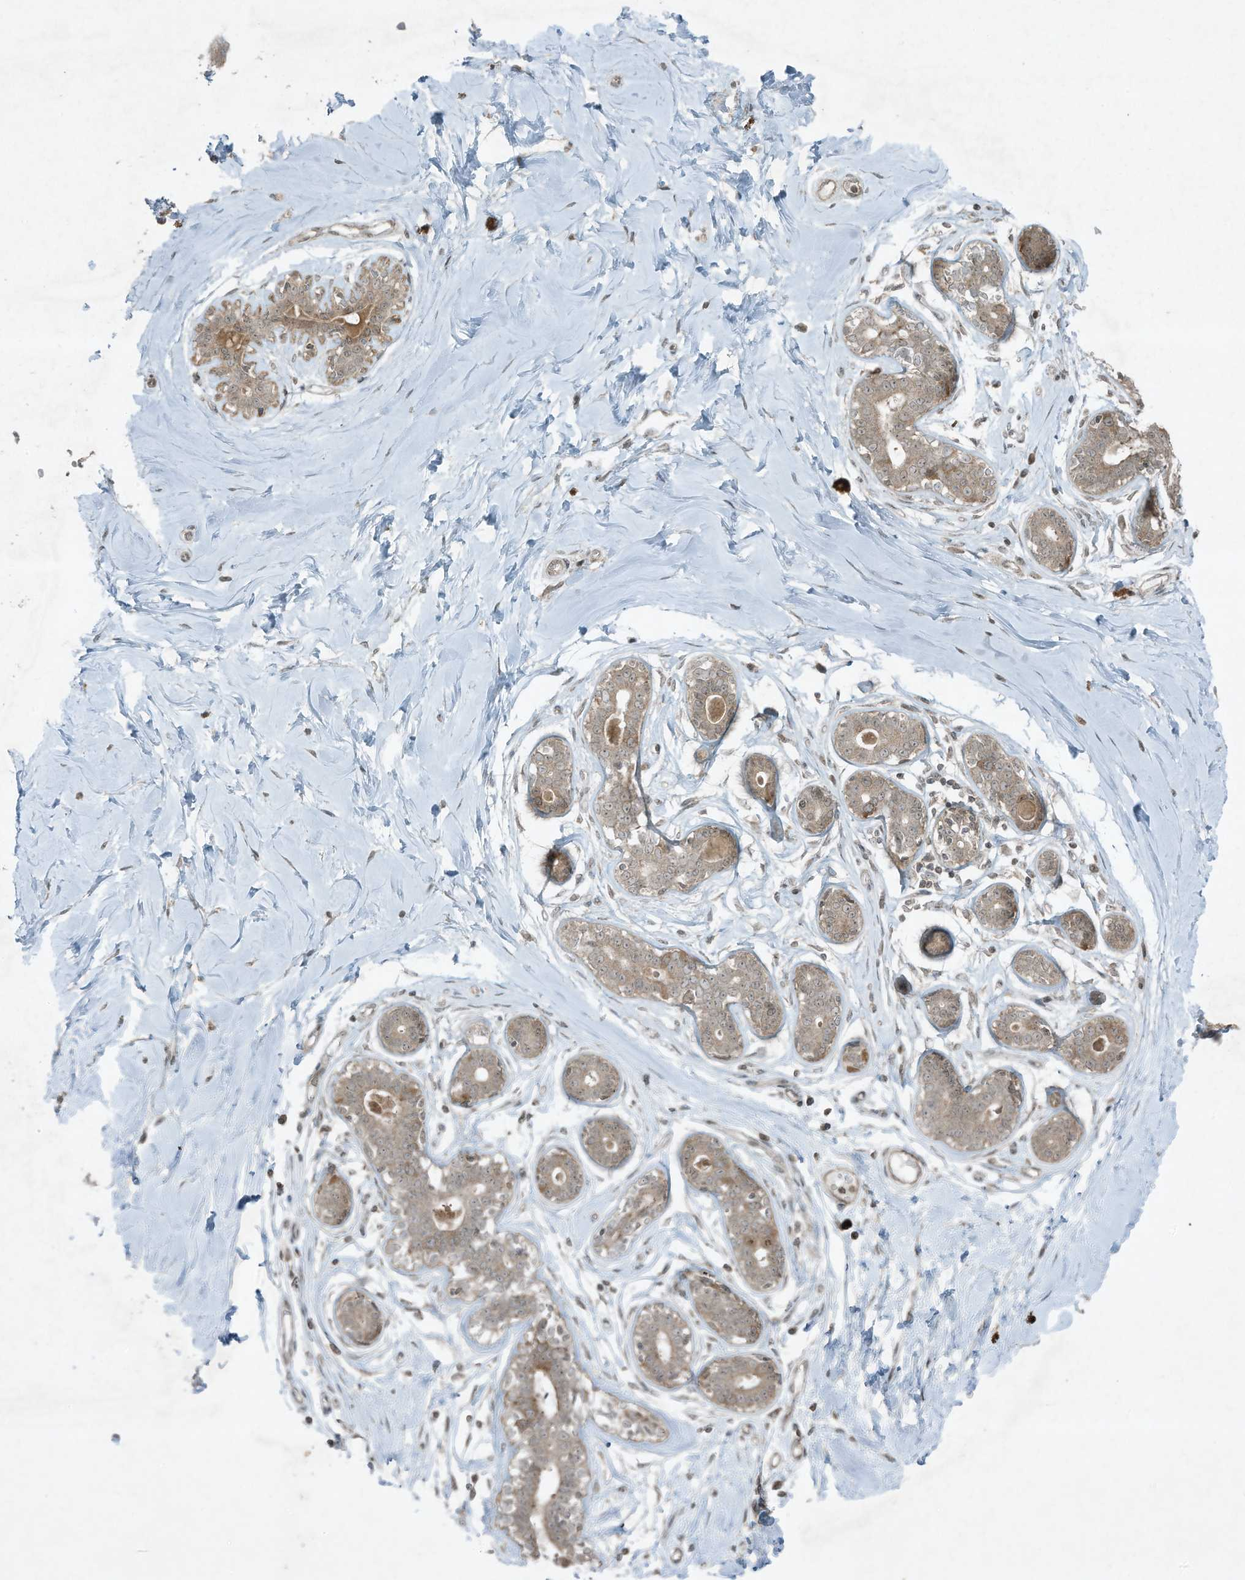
{"staining": {"intensity": "negative", "quantity": "none", "location": "none"}, "tissue": "breast", "cell_type": "Adipocytes", "image_type": "normal", "snomed": [{"axis": "morphology", "description": "Normal tissue, NOS"}, {"axis": "morphology", "description": "Adenoma, NOS"}, {"axis": "topography", "description": "Breast"}], "caption": "Adipocytes are negative for brown protein staining in normal breast. (DAB immunohistochemistry, high magnification).", "gene": "ZNF263", "patient": {"sex": "female", "age": 23}}